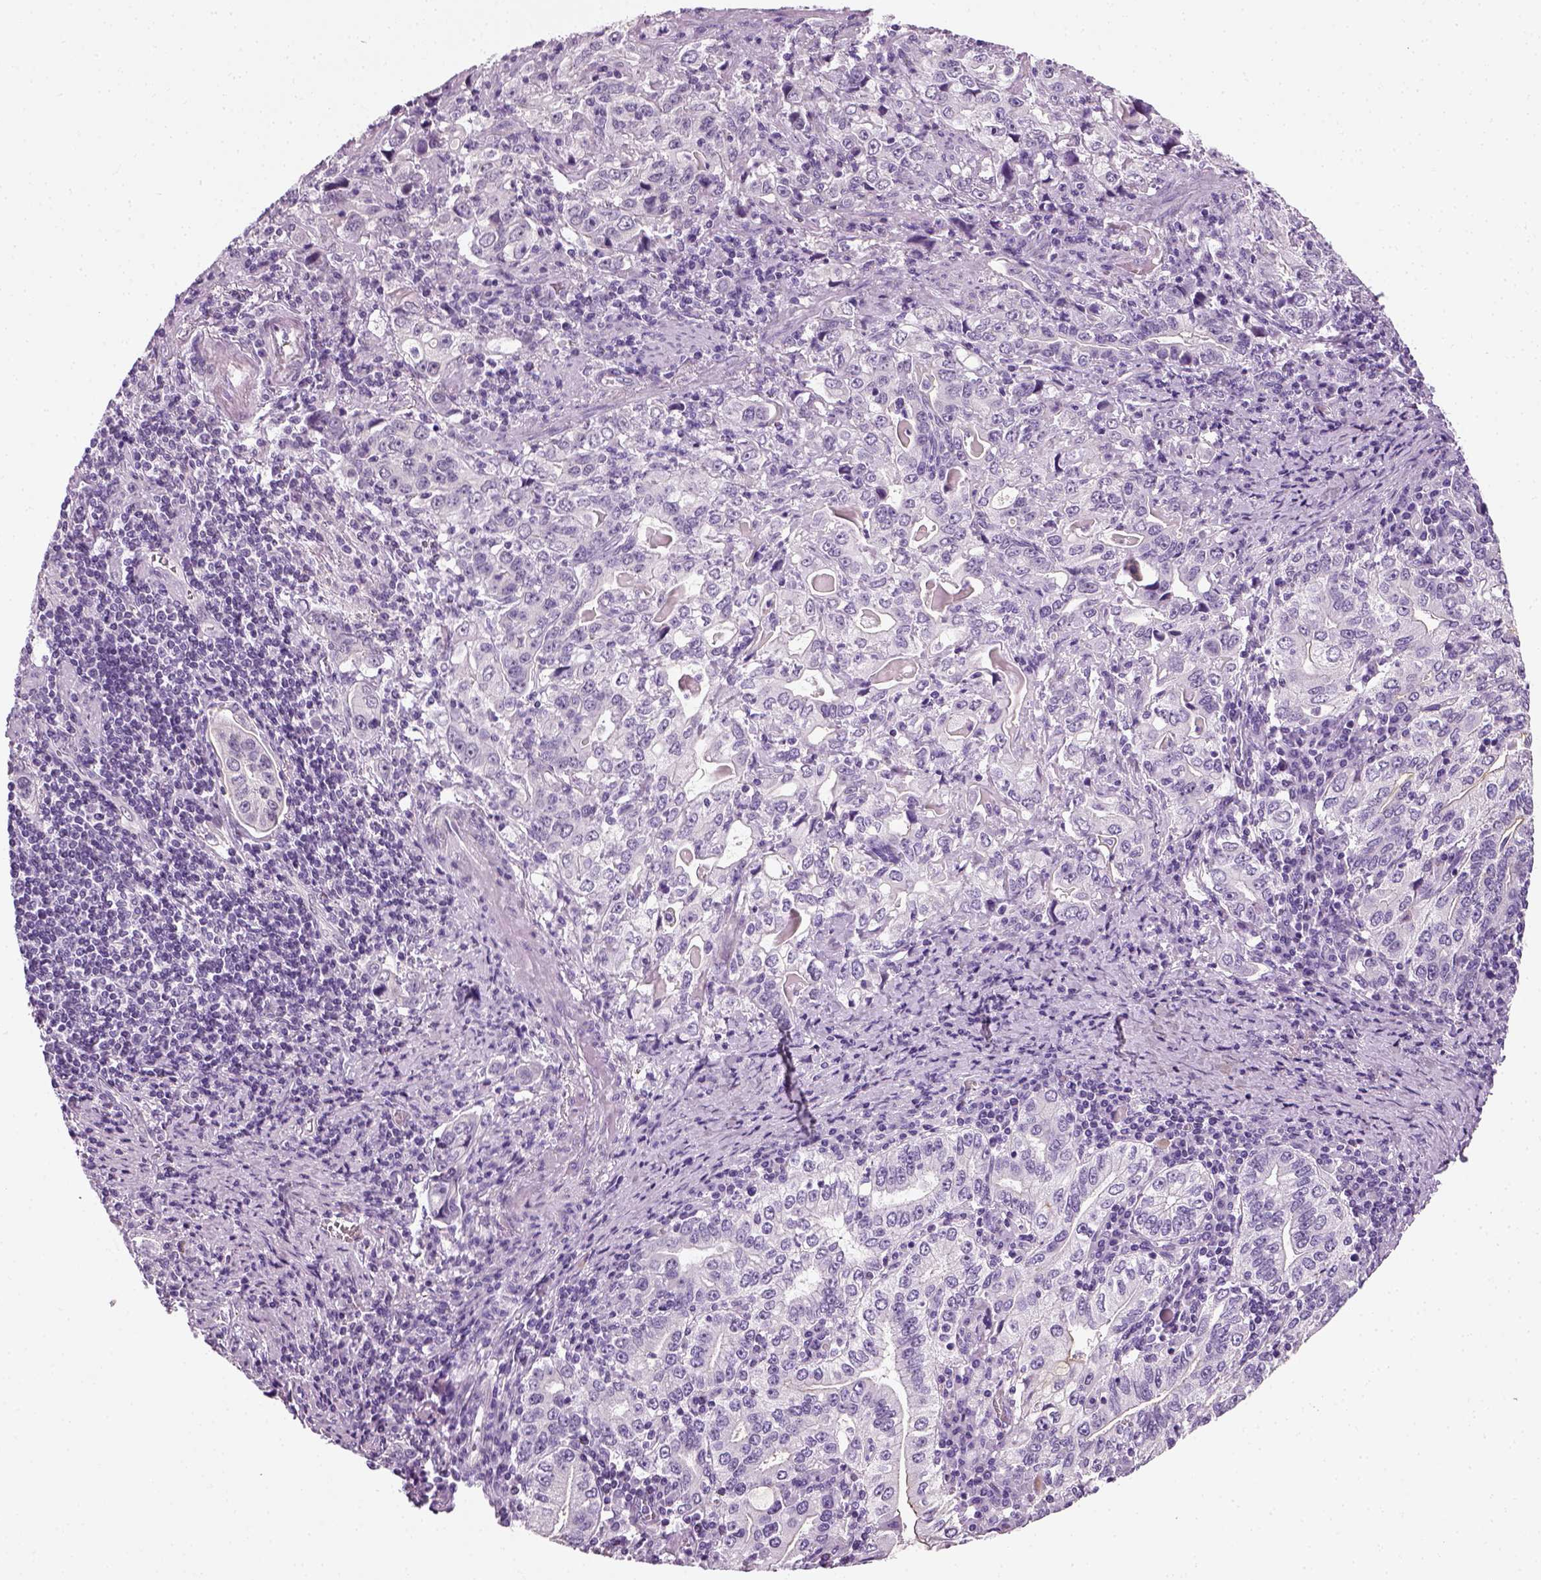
{"staining": {"intensity": "negative", "quantity": "none", "location": "none"}, "tissue": "stomach cancer", "cell_type": "Tumor cells", "image_type": "cancer", "snomed": [{"axis": "morphology", "description": "Adenocarcinoma, NOS"}, {"axis": "topography", "description": "Stomach, lower"}], "caption": "Human stomach cancer stained for a protein using immunohistochemistry (IHC) demonstrates no expression in tumor cells.", "gene": "SPATA31E1", "patient": {"sex": "female", "age": 72}}